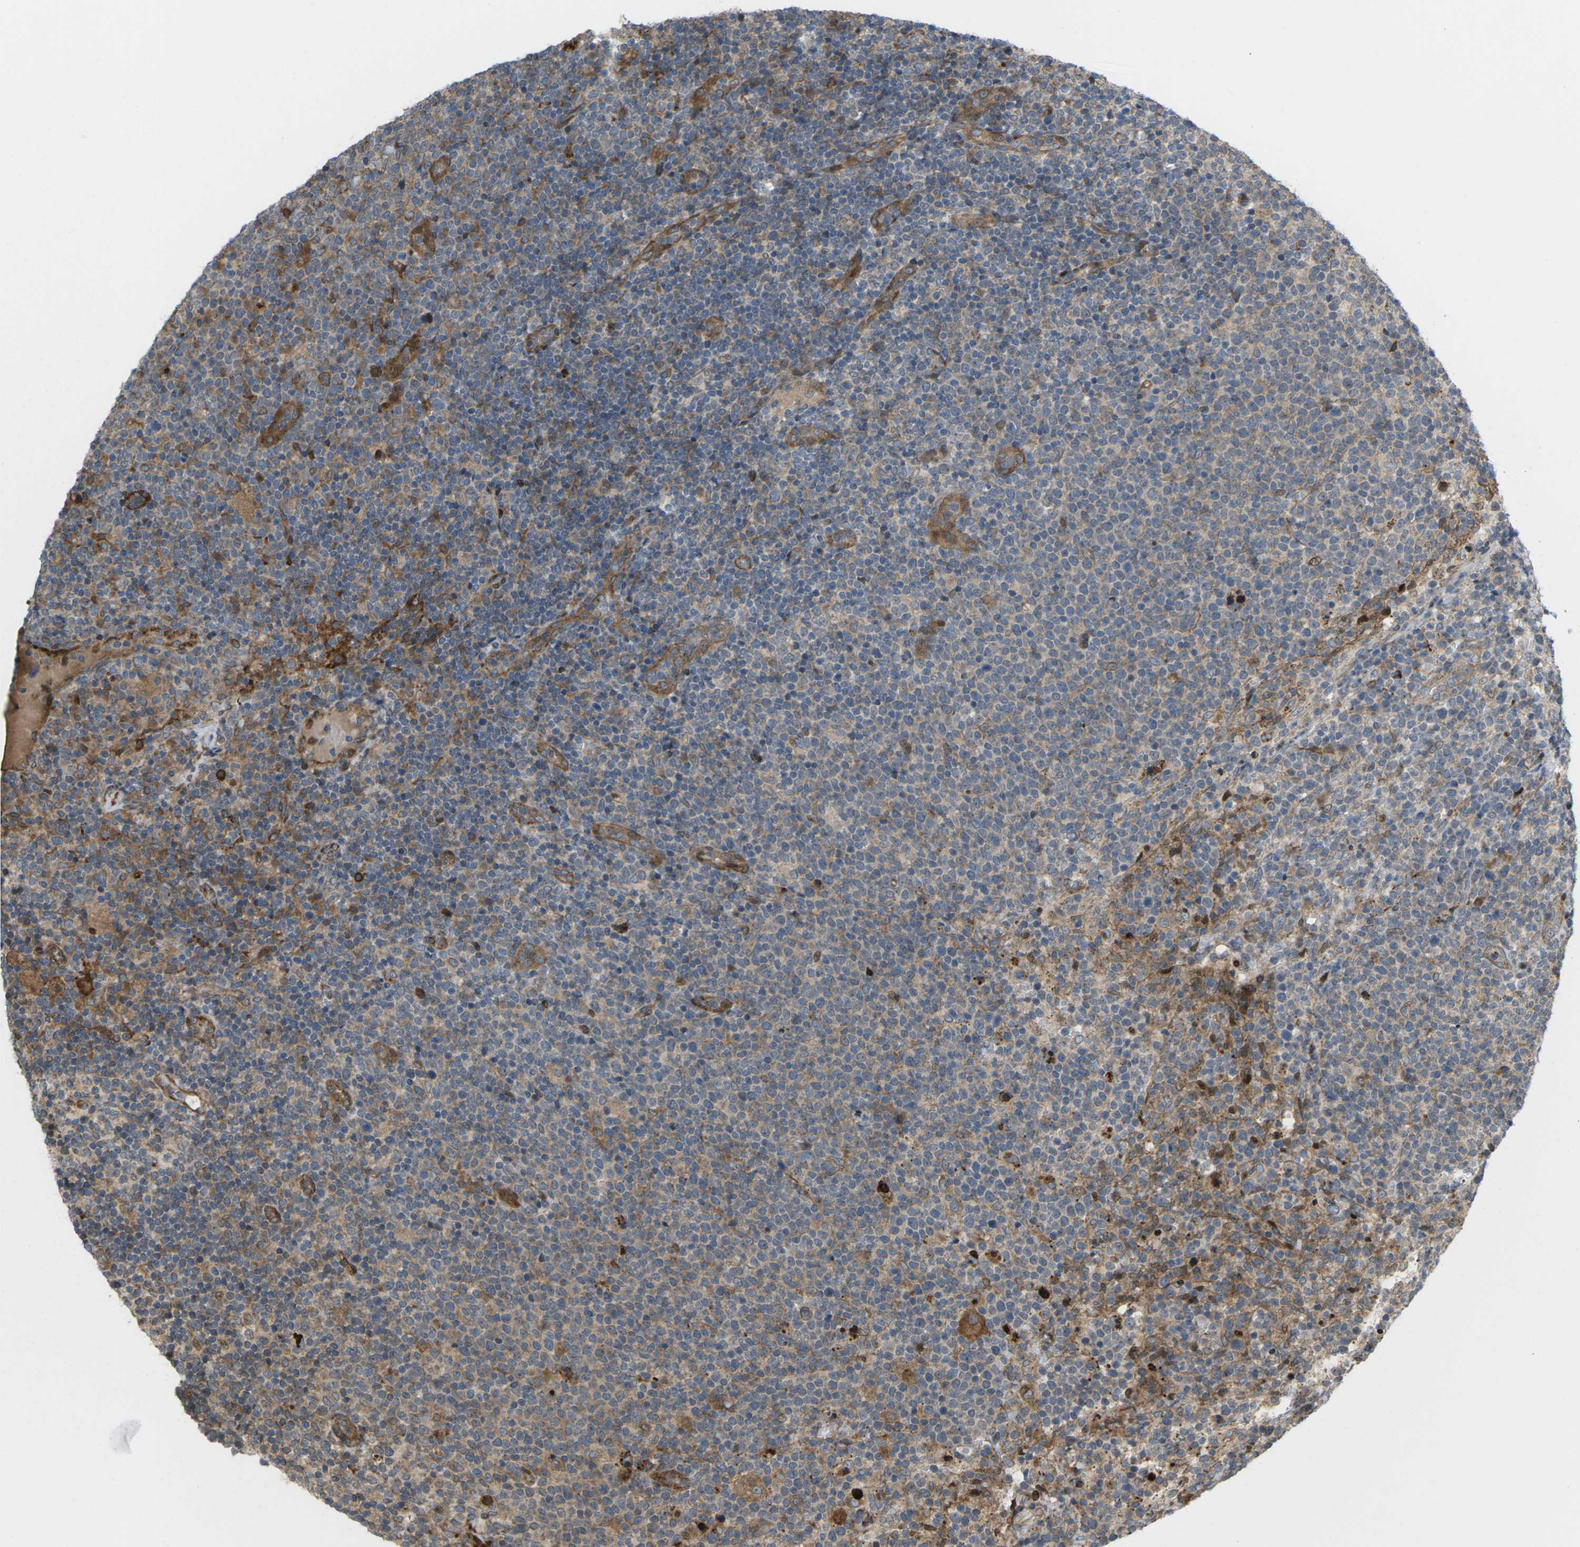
{"staining": {"intensity": "moderate", "quantity": "25%-75%", "location": "cytoplasmic/membranous"}, "tissue": "lymphoma", "cell_type": "Tumor cells", "image_type": "cancer", "snomed": [{"axis": "morphology", "description": "Malignant lymphoma, non-Hodgkin's type, High grade"}, {"axis": "topography", "description": "Lymph node"}], "caption": "The histopathology image displays a brown stain indicating the presence of a protein in the cytoplasmic/membranous of tumor cells in lymphoma.", "gene": "ROBO1", "patient": {"sex": "male", "age": 61}}